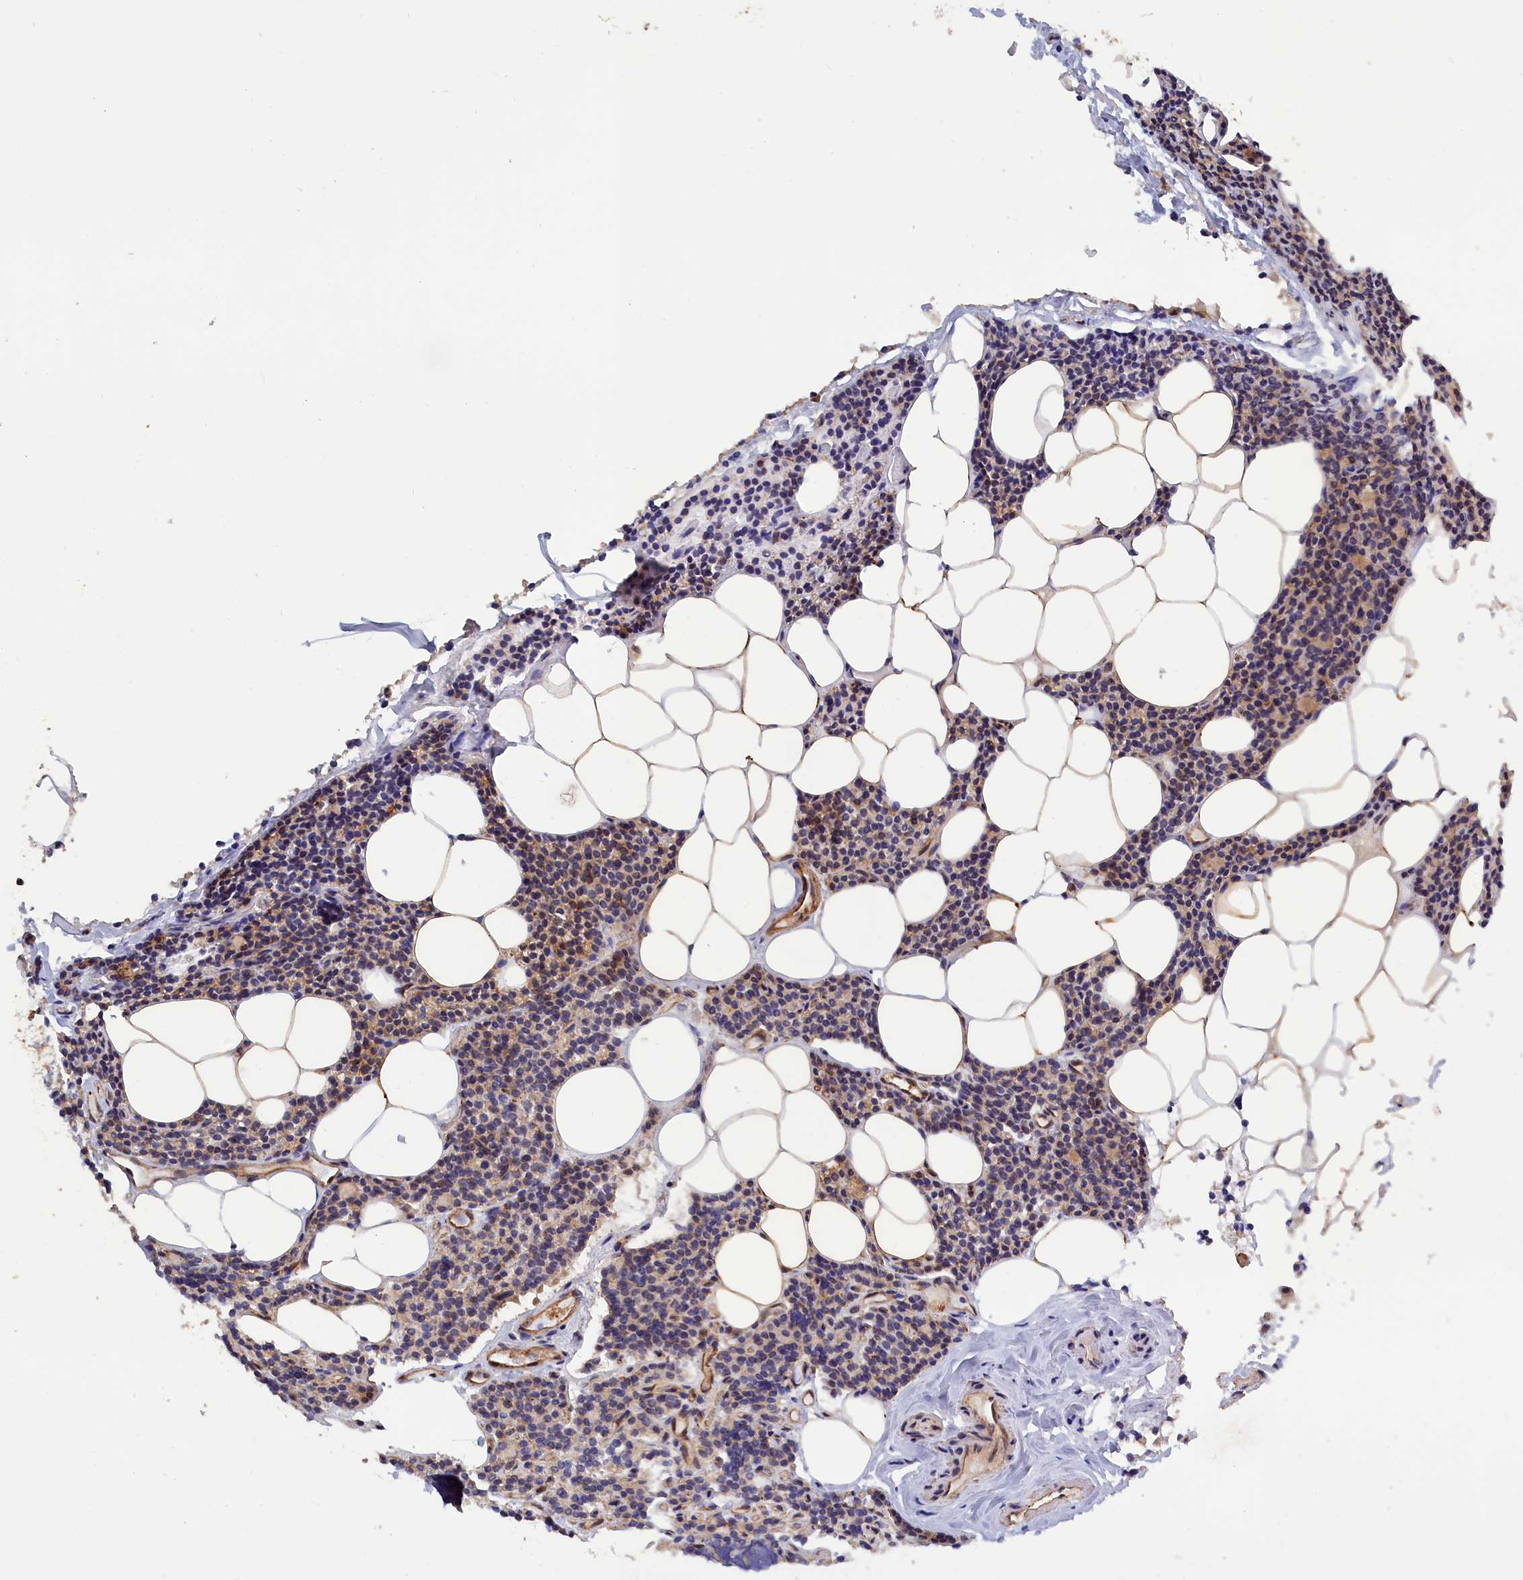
{"staining": {"intensity": "weak", "quantity": "<25%", "location": "cytoplasmic/membranous"}, "tissue": "parathyroid gland", "cell_type": "Glandular cells", "image_type": "normal", "snomed": [{"axis": "morphology", "description": "Normal tissue, NOS"}, {"axis": "topography", "description": "Parathyroid gland"}], "caption": "IHC micrograph of normal parathyroid gland: human parathyroid gland stained with DAB (3,3'-diaminobenzidine) demonstrates no significant protein staining in glandular cells.", "gene": "ANKRD27", "patient": {"sex": "female", "age": 43}}